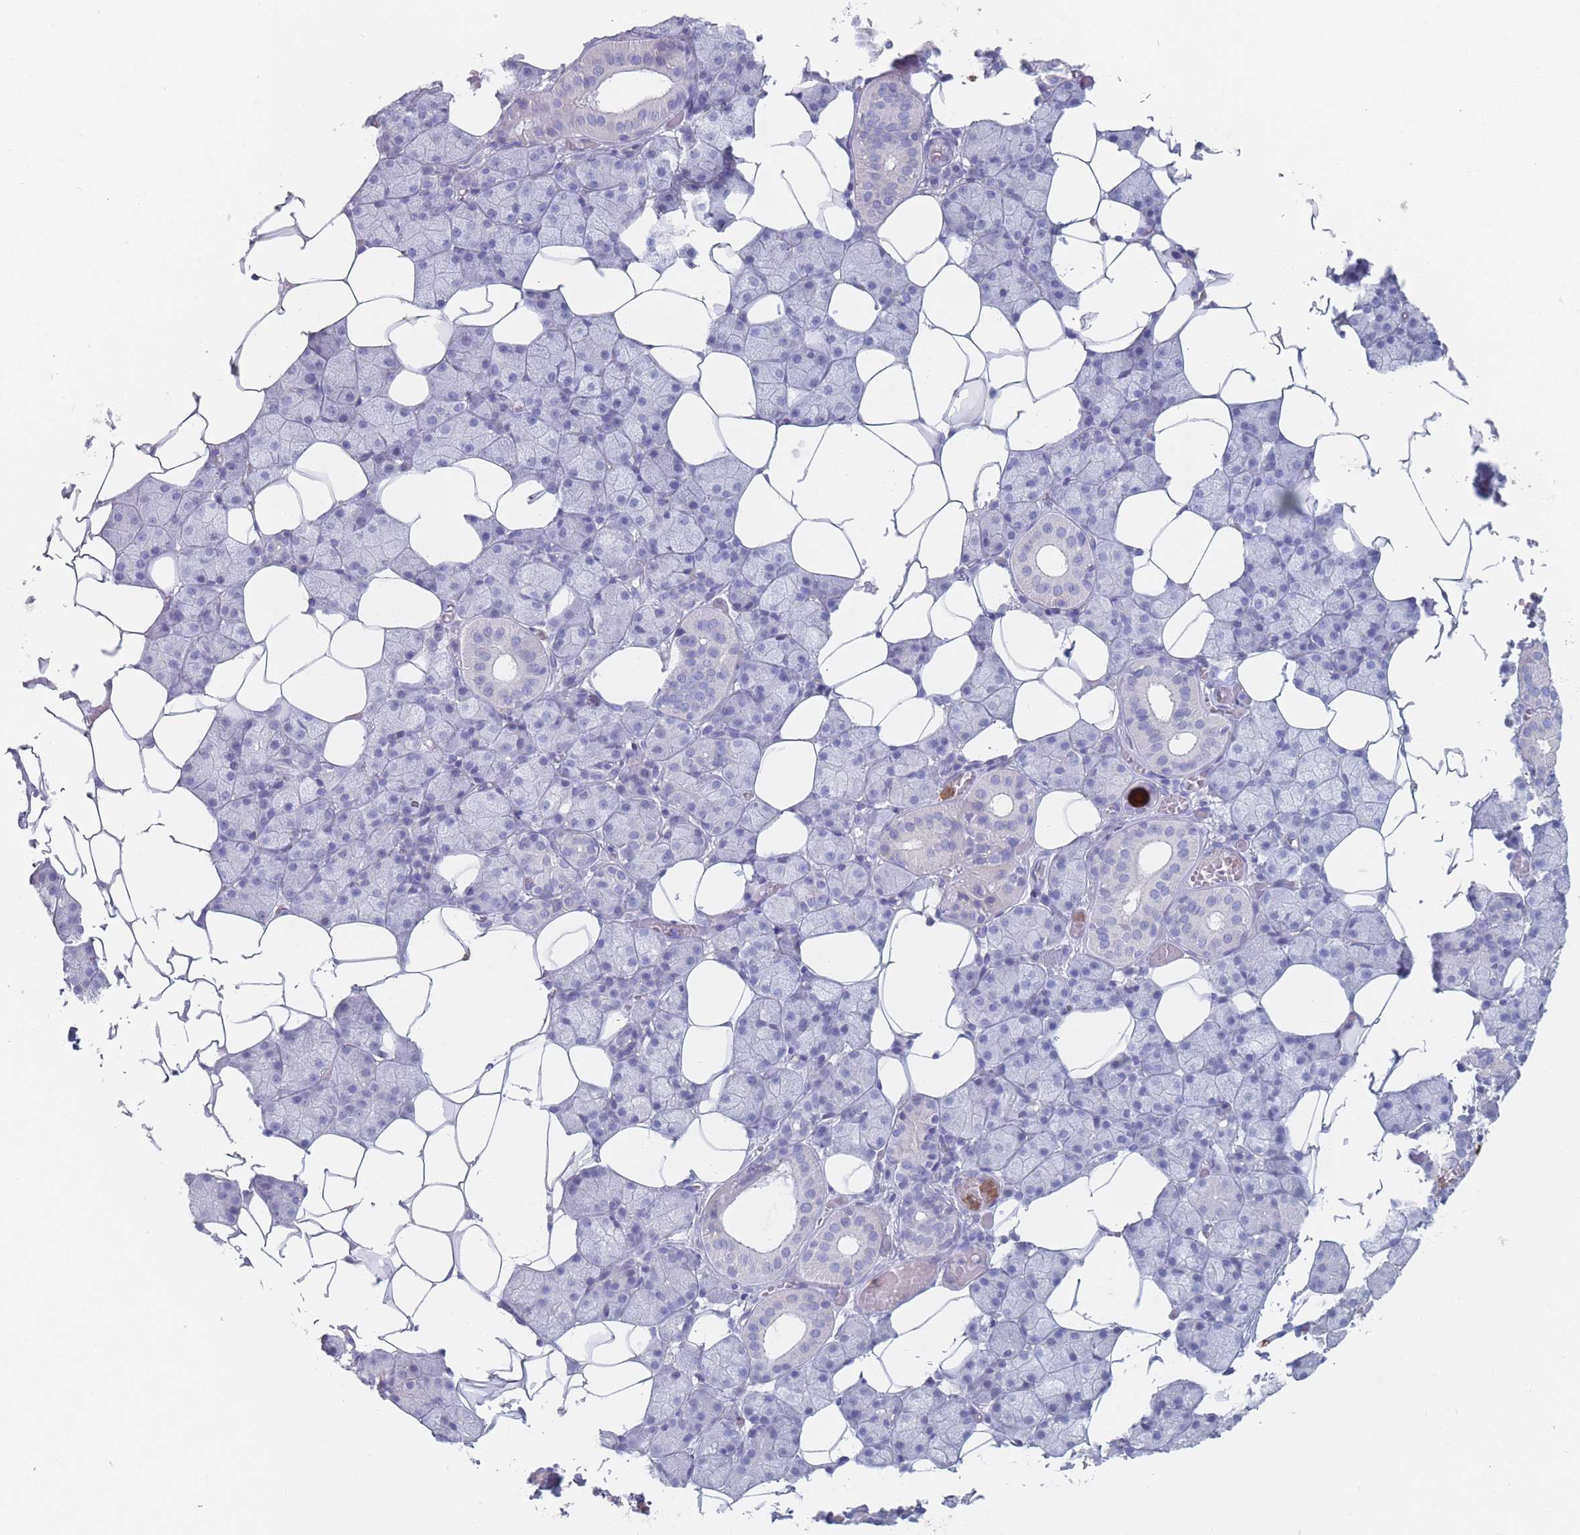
{"staining": {"intensity": "moderate", "quantity": "<25%", "location": "cytoplasmic/membranous"}, "tissue": "salivary gland", "cell_type": "Glandular cells", "image_type": "normal", "snomed": [{"axis": "morphology", "description": "Normal tissue, NOS"}, {"axis": "topography", "description": "Salivary gland"}], "caption": "DAB immunohistochemical staining of unremarkable human salivary gland exhibits moderate cytoplasmic/membranous protein expression in about <25% of glandular cells. The protein is shown in brown color, while the nuclei are stained blue.", "gene": "ATP1A3", "patient": {"sex": "female", "age": 33}}